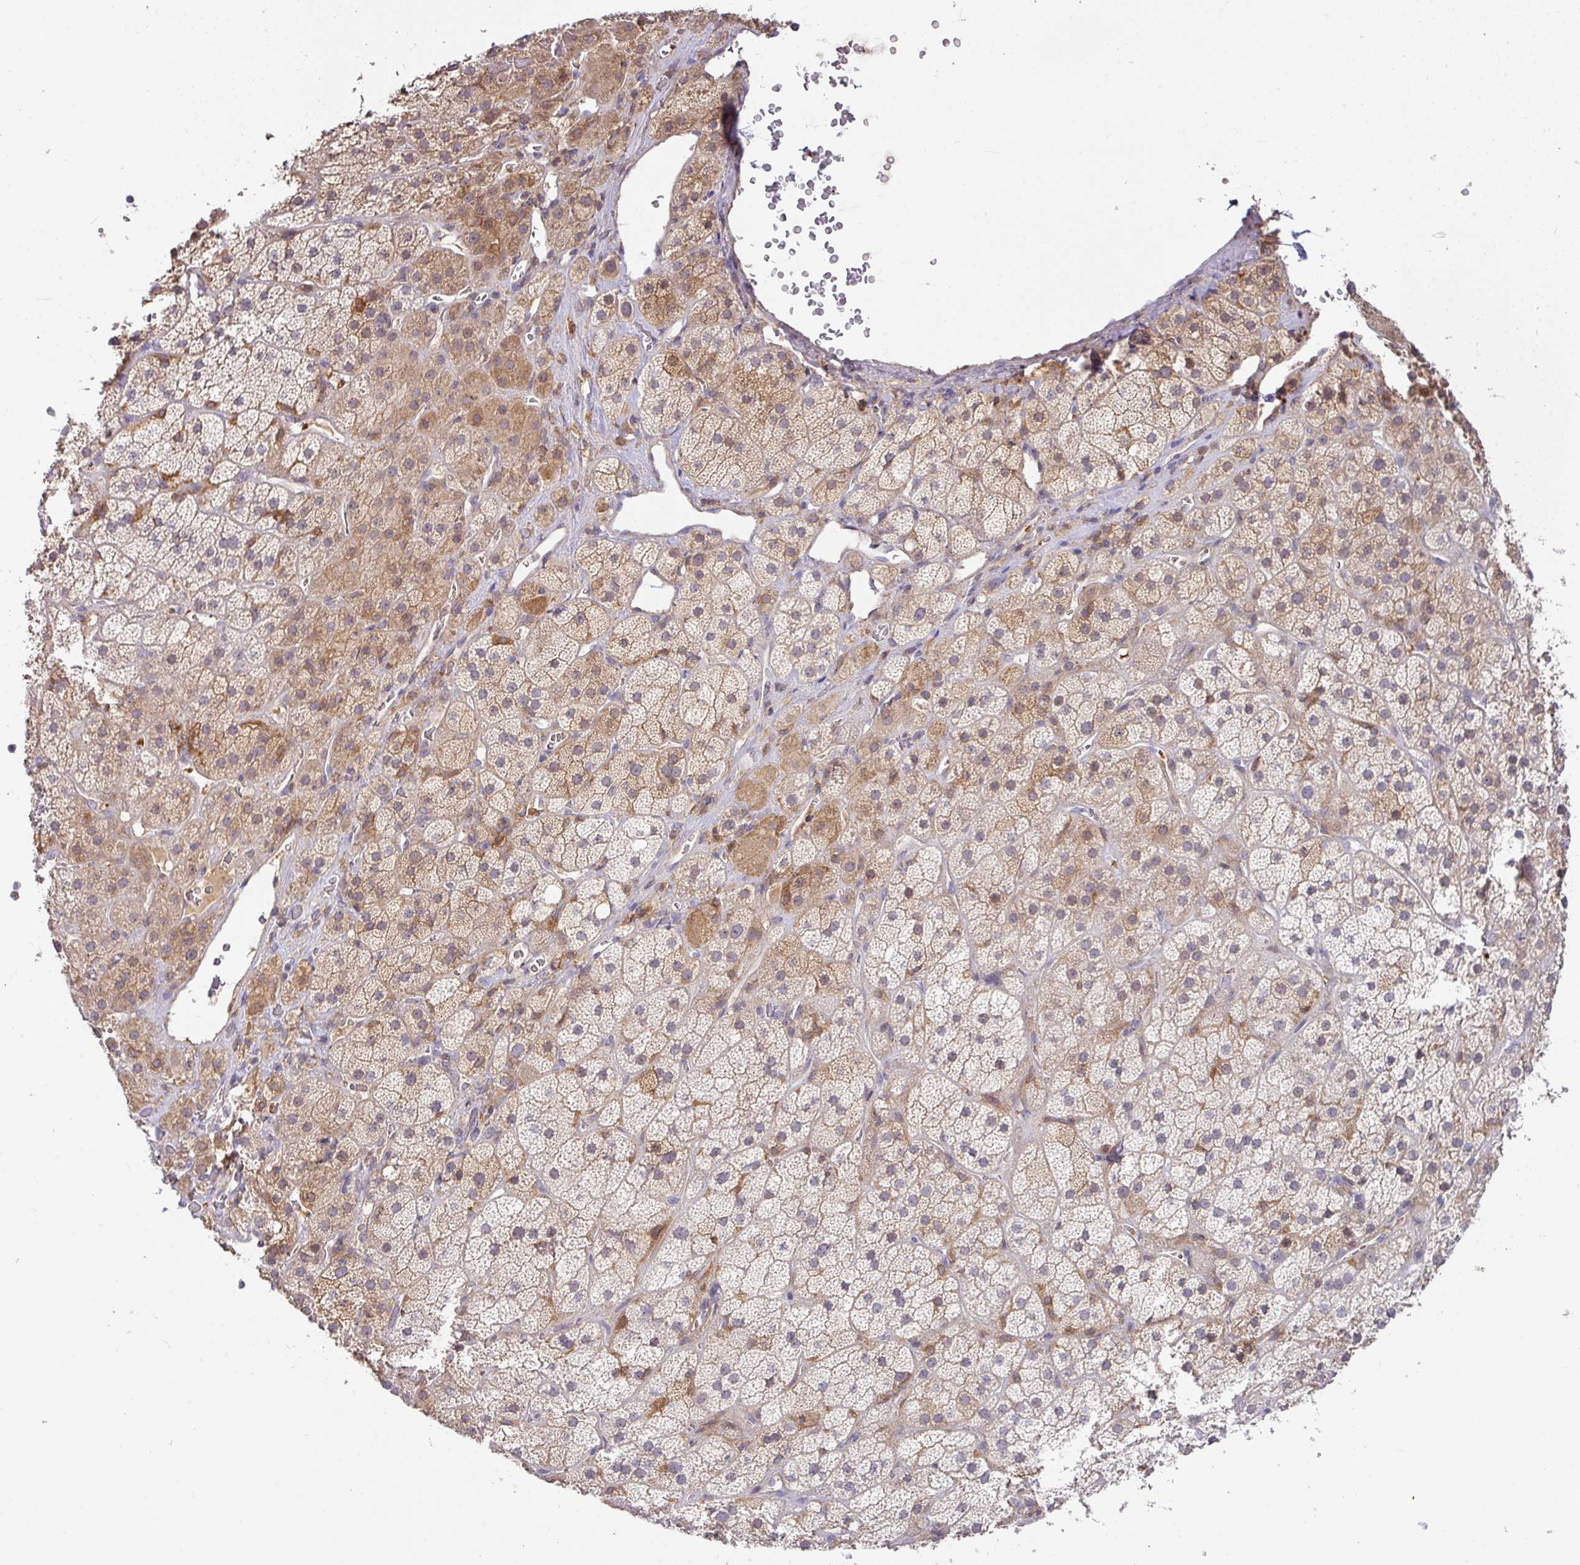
{"staining": {"intensity": "moderate", "quantity": "25%-75%", "location": "cytoplasmic/membranous"}, "tissue": "adrenal gland", "cell_type": "Glandular cells", "image_type": "normal", "snomed": [{"axis": "morphology", "description": "Normal tissue, NOS"}, {"axis": "topography", "description": "Adrenal gland"}], "caption": "Brown immunohistochemical staining in unremarkable human adrenal gland exhibits moderate cytoplasmic/membranous expression in about 25%-75% of glandular cells. The protein is stained brown, and the nuclei are stained in blue (DAB (3,3'-diaminobenzidine) IHC with brightfield microscopy, high magnification).", "gene": "GCNT7", "patient": {"sex": "male", "age": 57}}